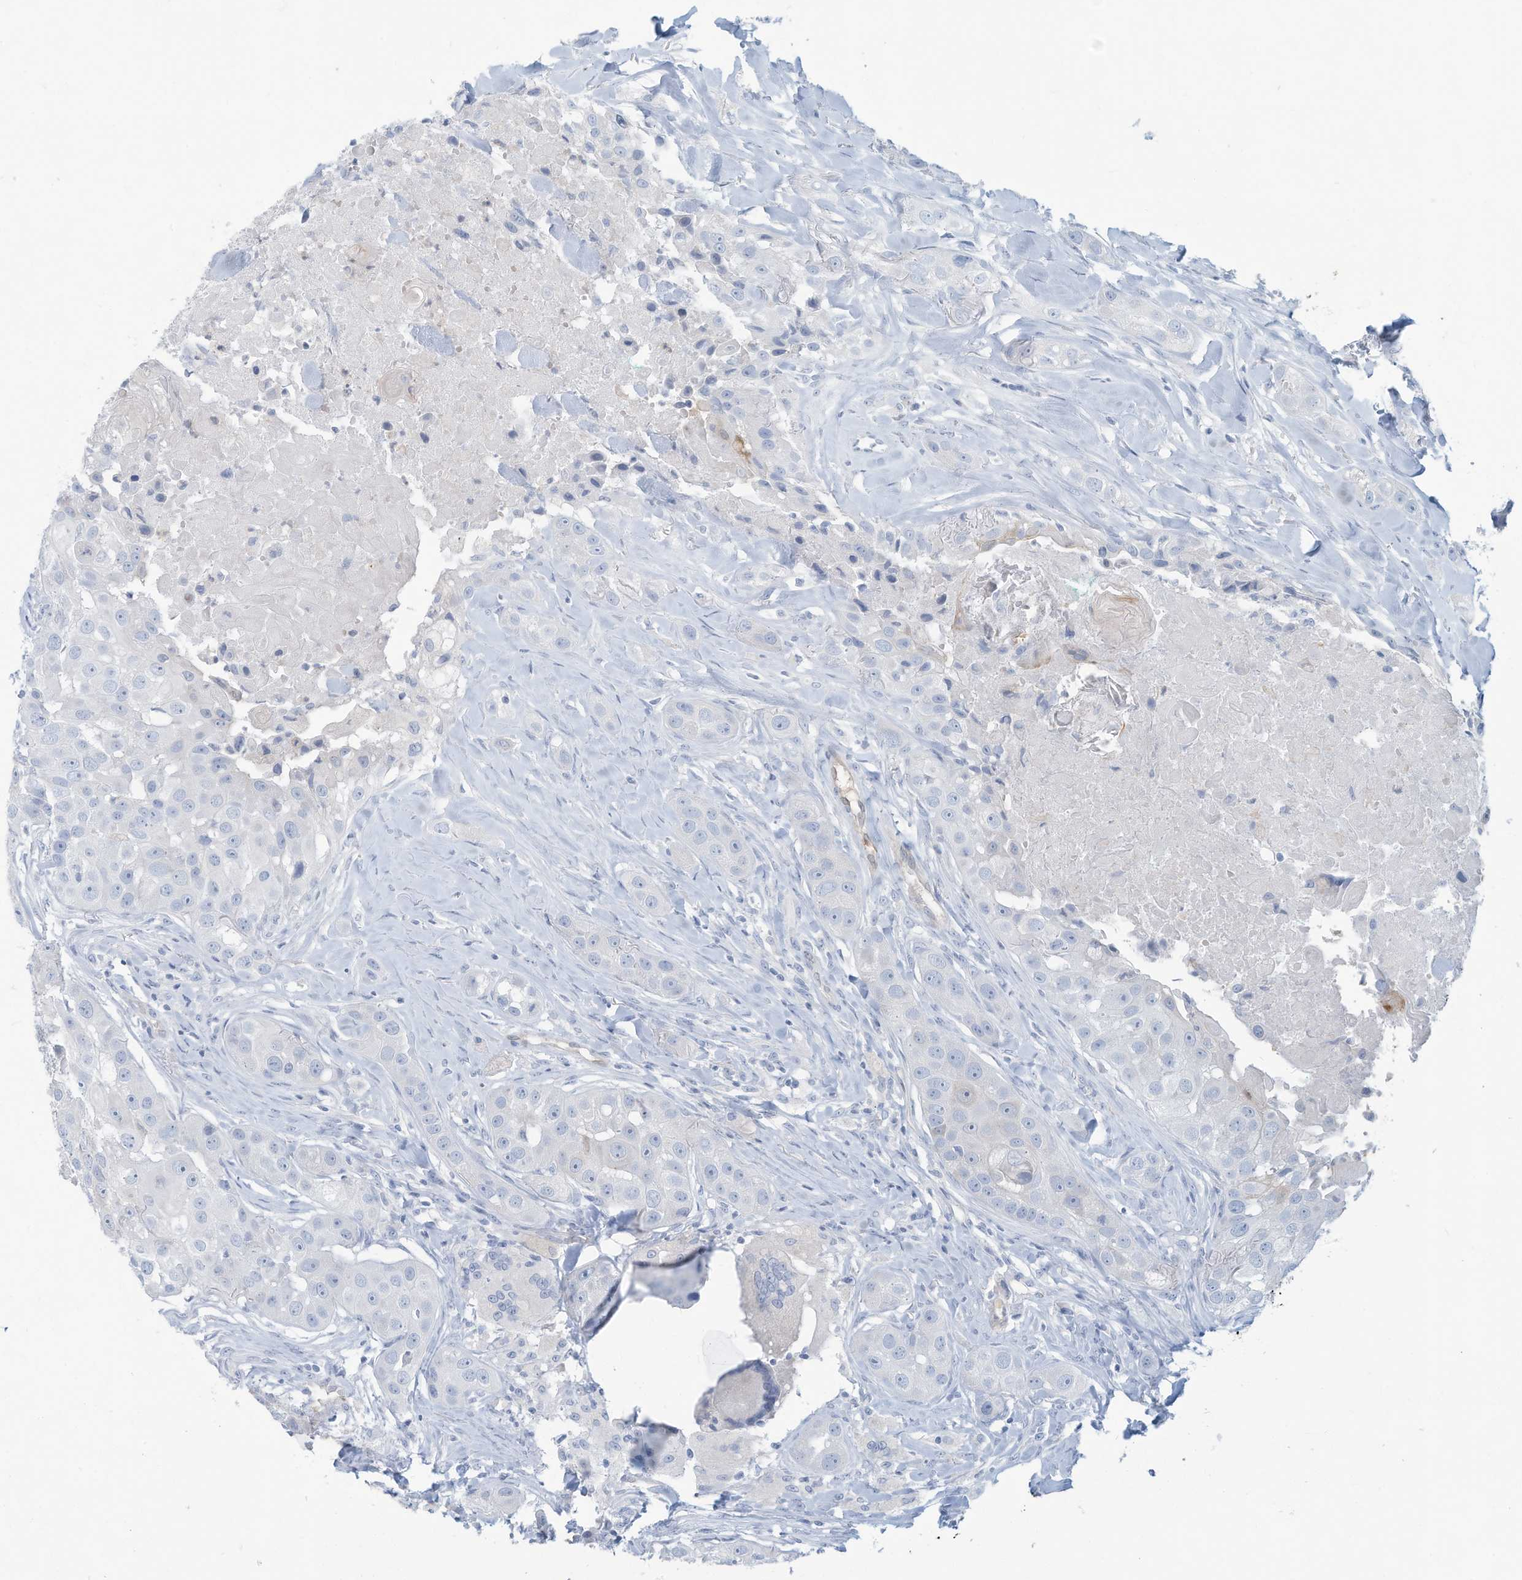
{"staining": {"intensity": "negative", "quantity": "none", "location": "none"}, "tissue": "head and neck cancer", "cell_type": "Tumor cells", "image_type": "cancer", "snomed": [{"axis": "morphology", "description": "Normal tissue, NOS"}, {"axis": "morphology", "description": "Squamous cell carcinoma, NOS"}, {"axis": "topography", "description": "Skeletal muscle"}, {"axis": "topography", "description": "Head-Neck"}], "caption": "A high-resolution image shows IHC staining of head and neck squamous cell carcinoma, which demonstrates no significant staining in tumor cells.", "gene": "ERI2", "patient": {"sex": "male", "age": 51}}